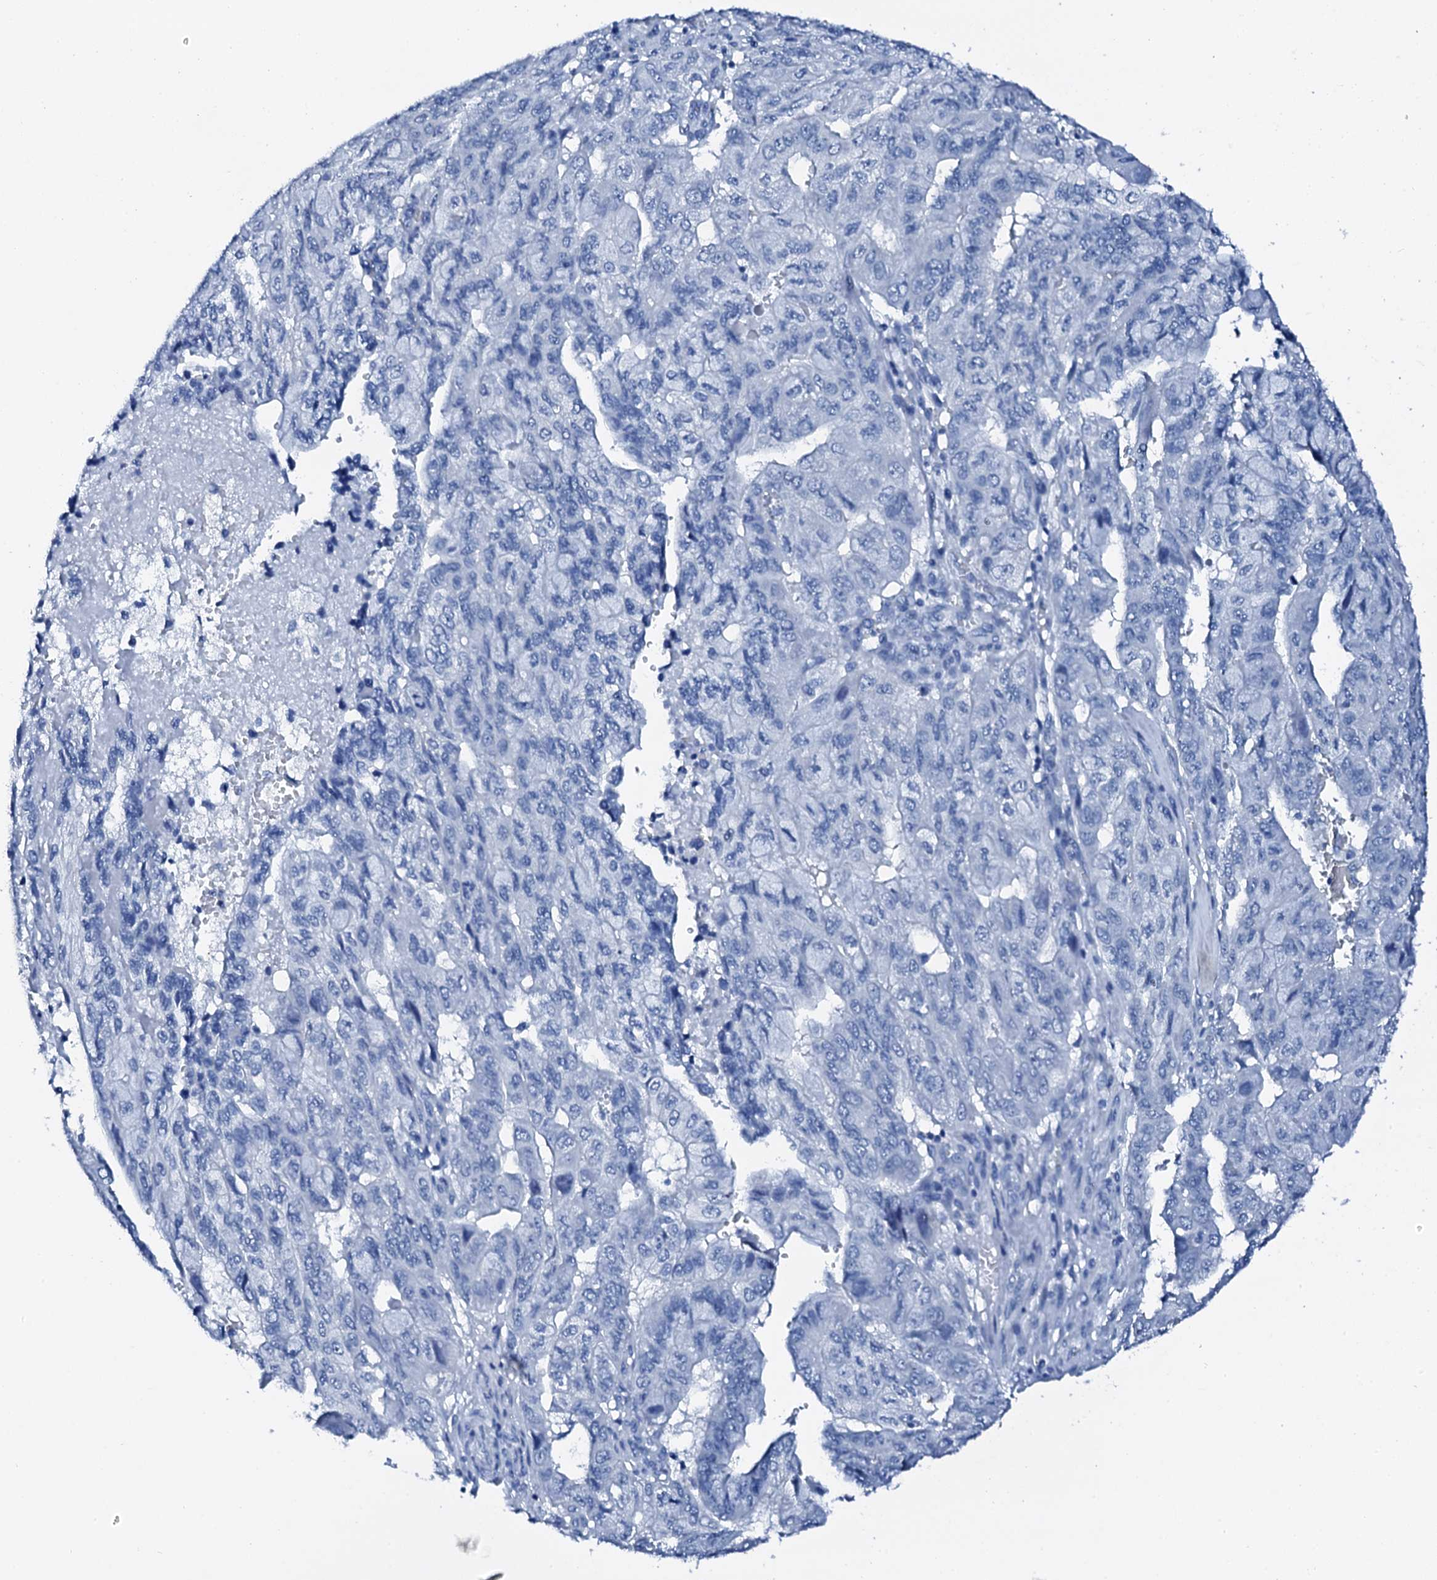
{"staining": {"intensity": "negative", "quantity": "none", "location": "none"}, "tissue": "pancreatic cancer", "cell_type": "Tumor cells", "image_type": "cancer", "snomed": [{"axis": "morphology", "description": "Adenocarcinoma, NOS"}, {"axis": "topography", "description": "Pancreas"}], "caption": "IHC image of neoplastic tissue: human pancreatic cancer (adenocarcinoma) stained with DAB shows no significant protein positivity in tumor cells. (DAB IHC, high magnification).", "gene": "PTH", "patient": {"sex": "male", "age": 51}}